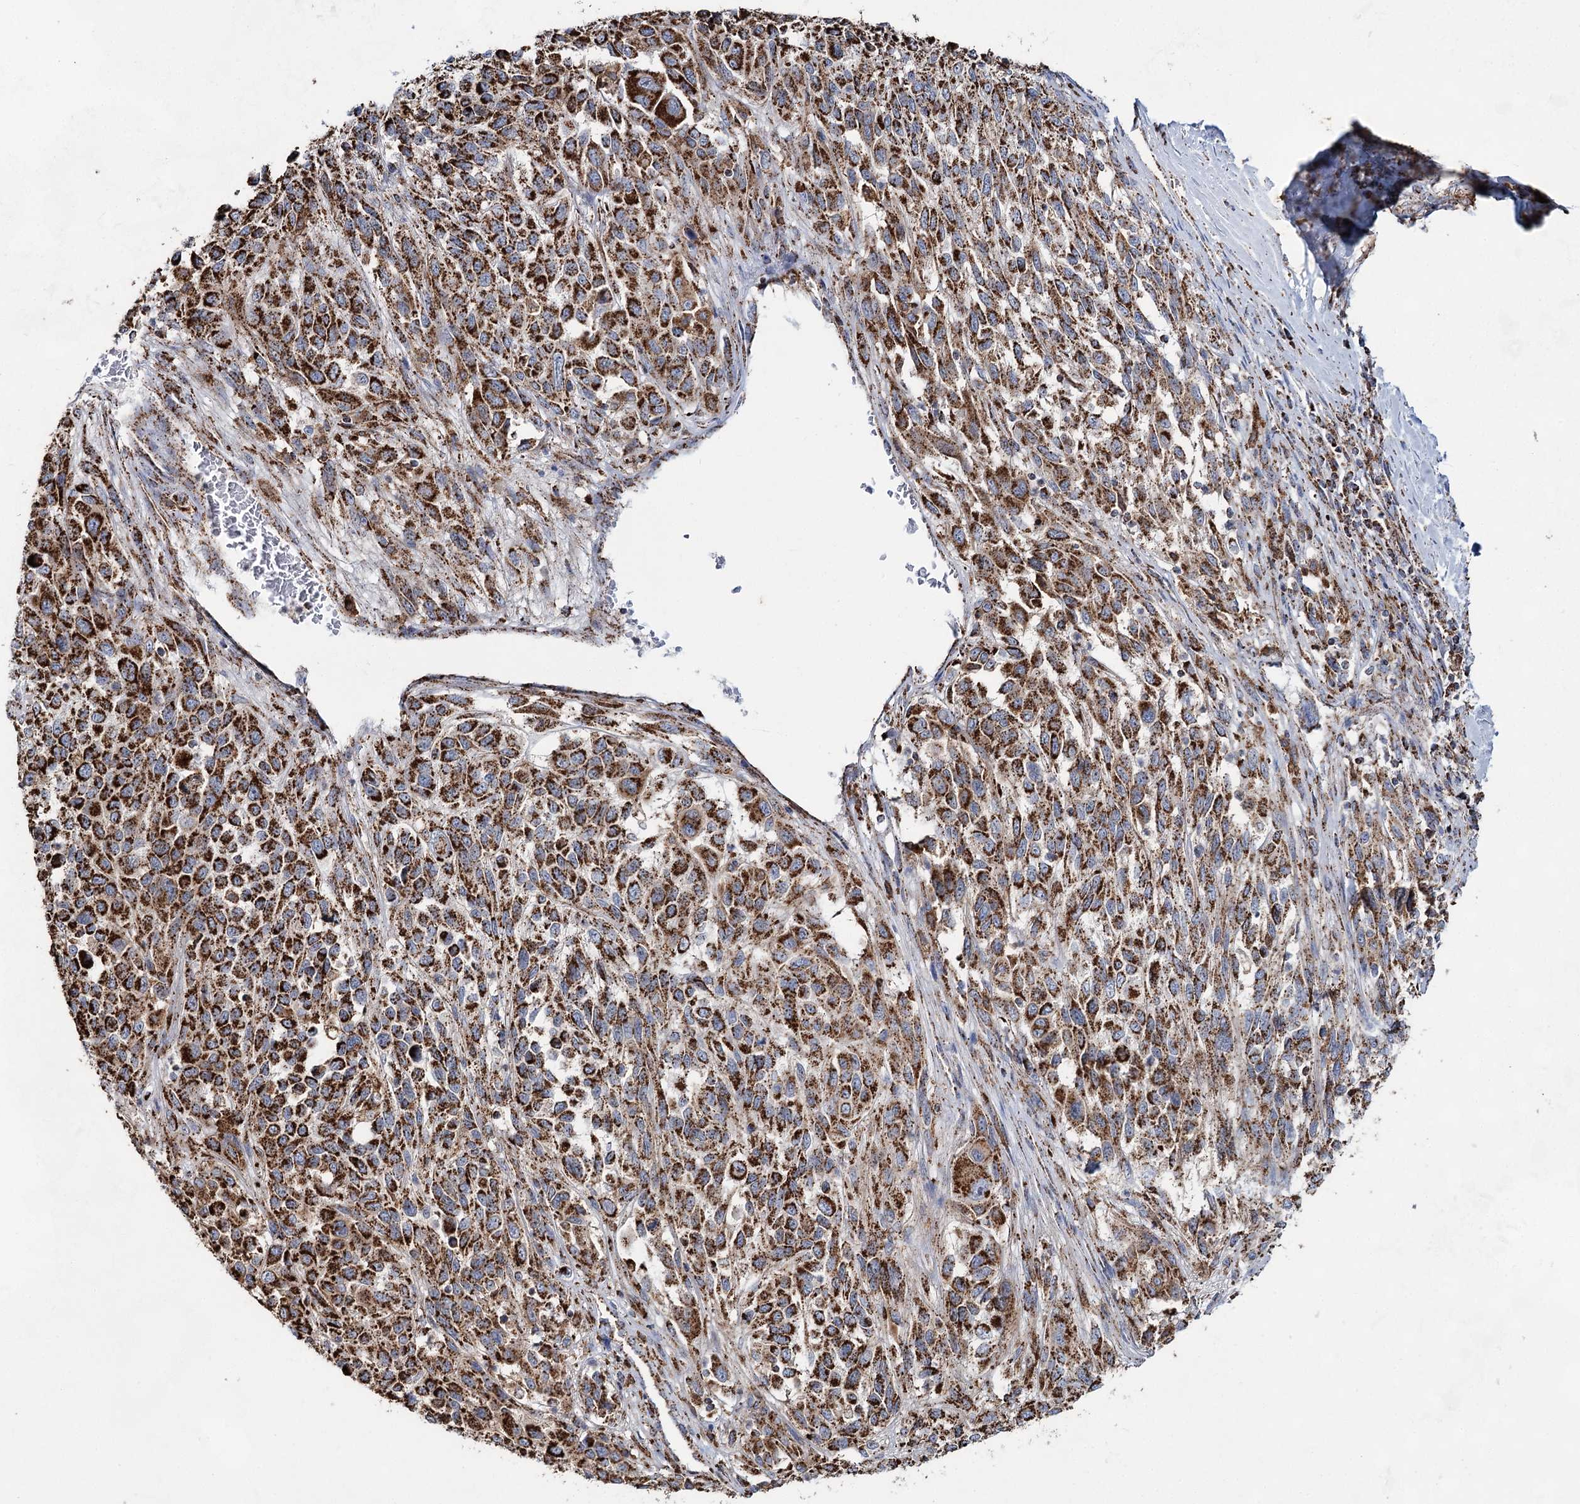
{"staining": {"intensity": "strong", "quantity": ">75%", "location": "cytoplasmic/membranous"}, "tissue": "melanoma", "cell_type": "Tumor cells", "image_type": "cancer", "snomed": [{"axis": "morphology", "description": "Malignant melanoma, Metastatic site"}, {"axis": "topography", "description": "Lymph node"}], "caption": "Immunohistochemical staining of malignant melanoma (metastatic site) exhibits high levels of strong cytoplasmic/membranous protein positivity in approximately >75% of tumor cells. Immunohistochemistry stains the protein of interest in brown and the nuclei are stained blue.", "gene": "CWF19L1", "patient": {"sex": "male", "age": 61}}